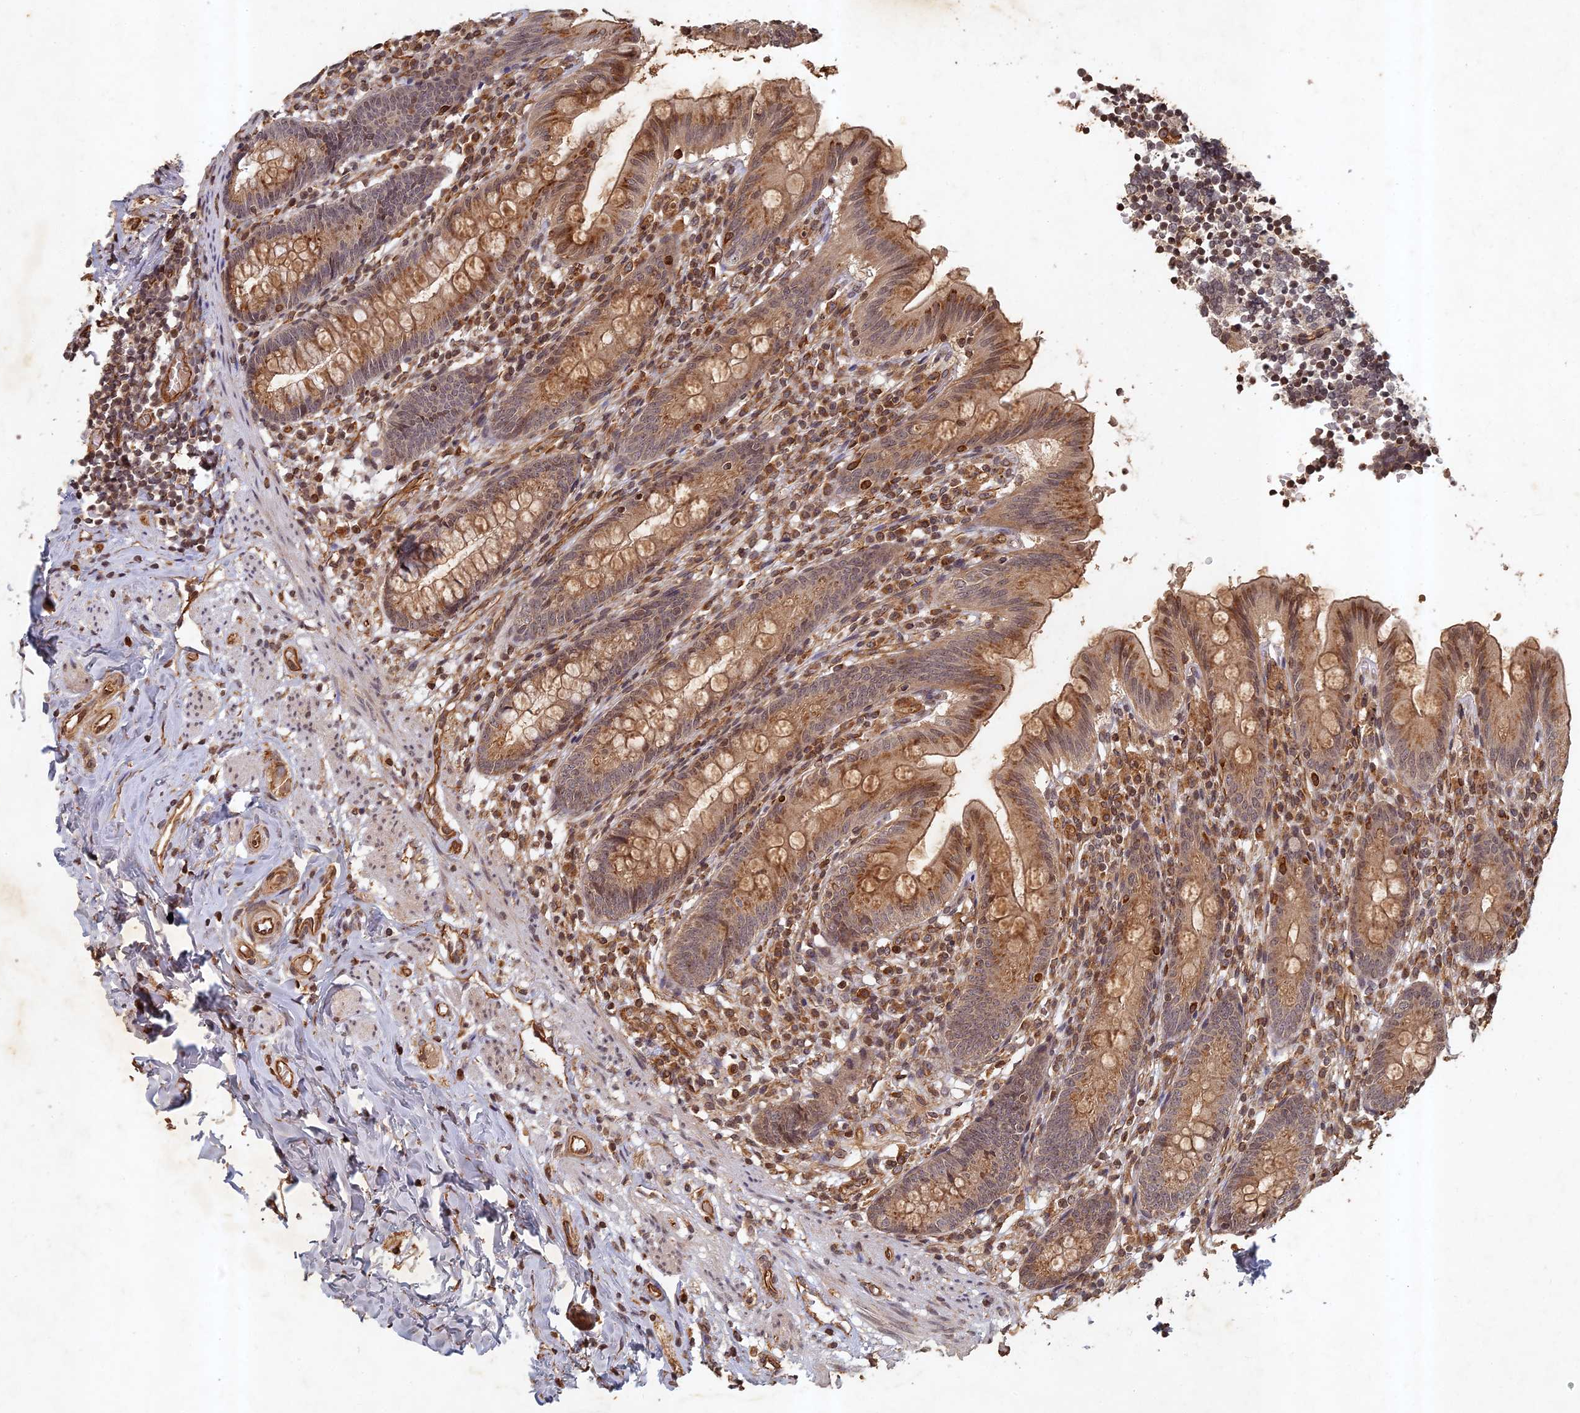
{"staining": {"intensity": "moderate", "quantity": ">75%", "location": "cytoplasmic/membranous,nuclear"}, "tissue": "appendix", "cell_type": "Glandular cells", "image_type": "normal", "snomed": [{"axis": "morphology", "description": "Normal tissue, NOS"}, {"axis": "topography", "description": "Appendix"}], "caption": "DAB immunohistochemical staining of normal appendix demonstrates moderate cytoplasmic/membranous,nuclear protein positivity in about >75% of glandular cells.", "gene": "ABCB10", "patient": {"sex": "male", "age": 55}}